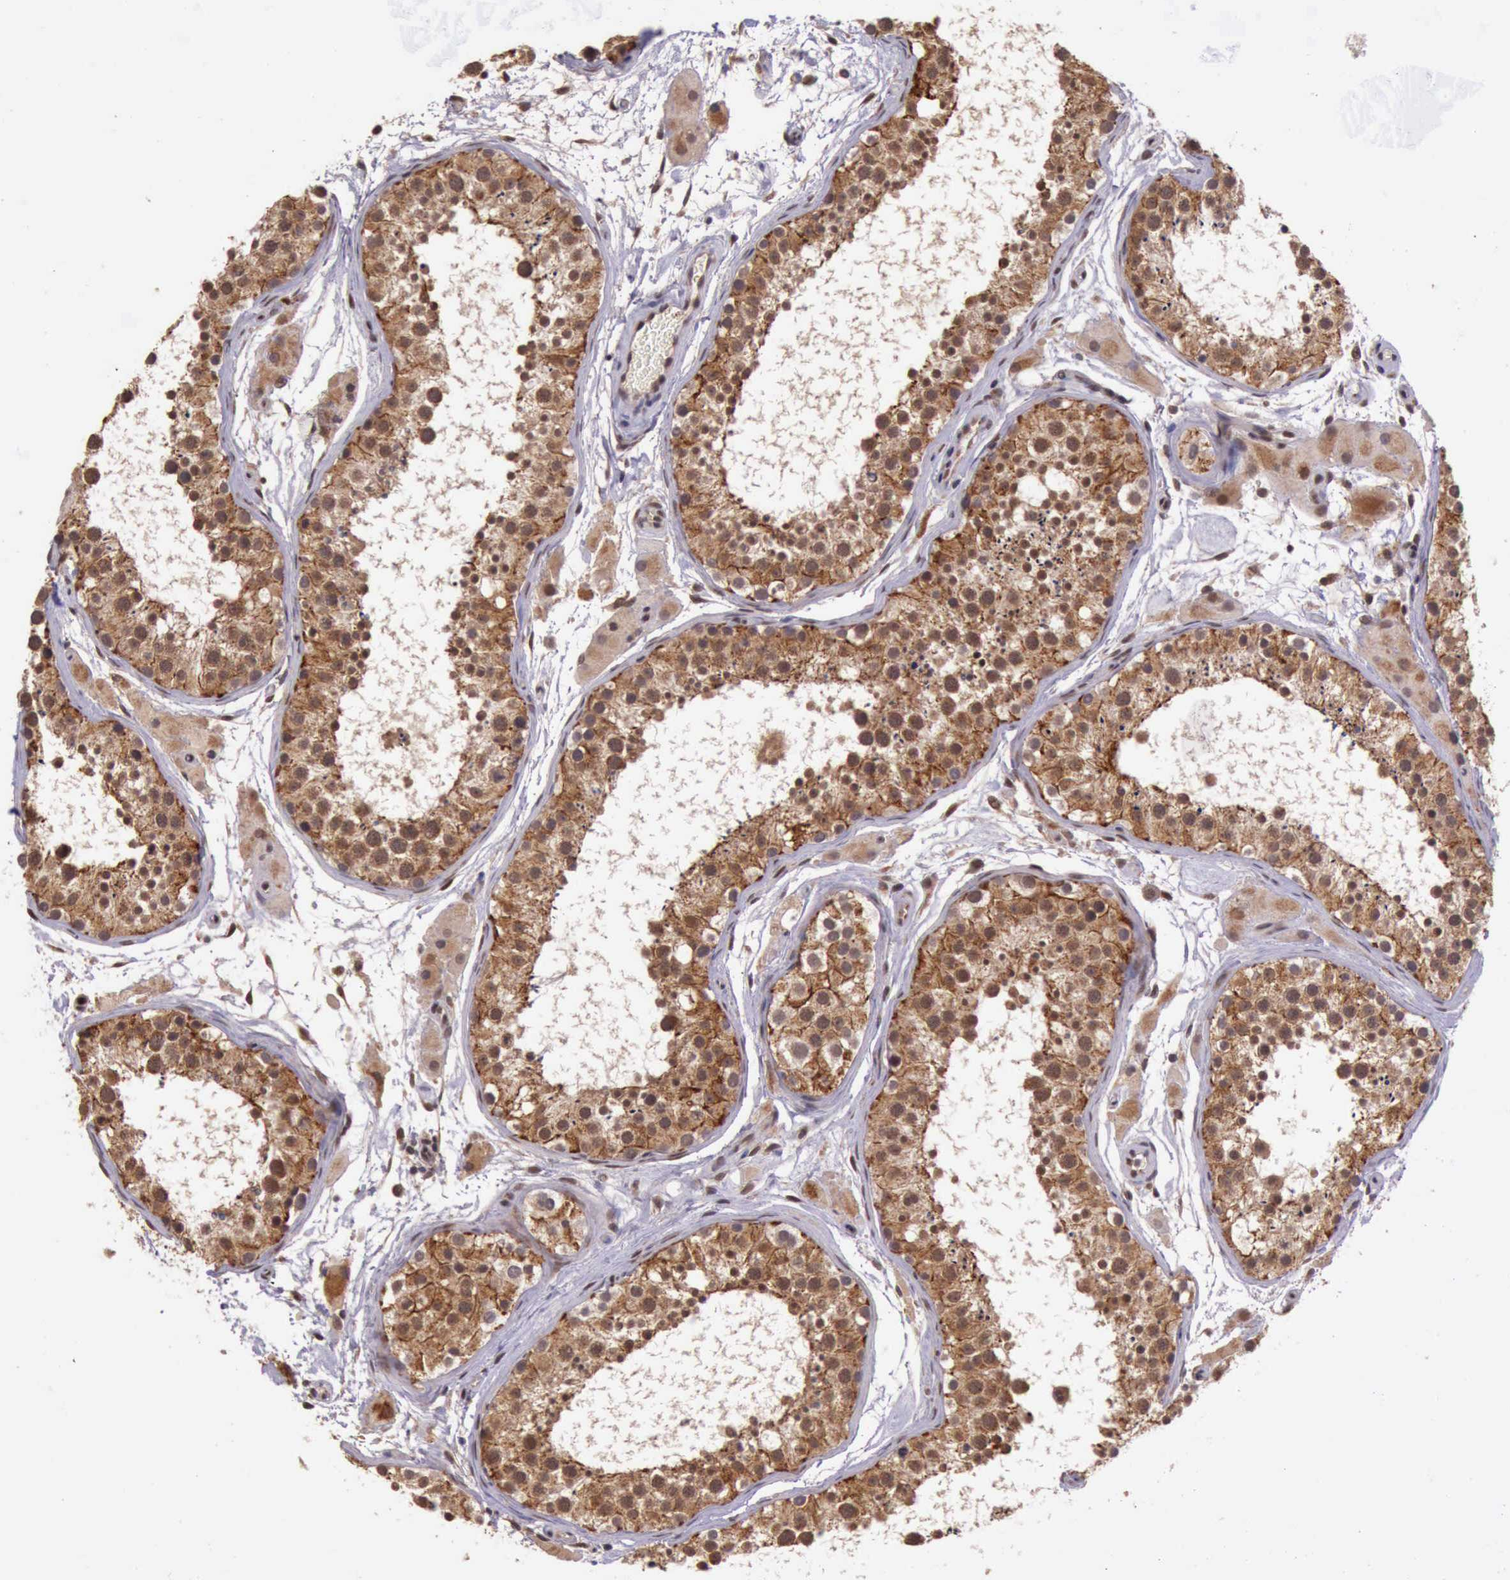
{"staining": {"intensity": "strong", "quantity": ">75%", "location": "cytoplasmic/membranous"}, "tissue": "testis", "cell_type": "Cells in seminiferous ducts", "image_type": "normal", "snomed": [{"axis": "morphology", "description": "Normal tissue, NOS"}, {"axis": "topography", "description": "Testis"}], "caption": "Immunohistochemistry (DAB (3,3'-diaminobenzidine)) staining of unremarkable human testis shows strong cytoplasmic/membranous protein positivity in approximately >75% of cells in seminiferous ducts. (DAB IHC with brightfield microscopy, high magnification).", "gene": "ARMCX3", "patient": {"sex": "male", "age": 29}}